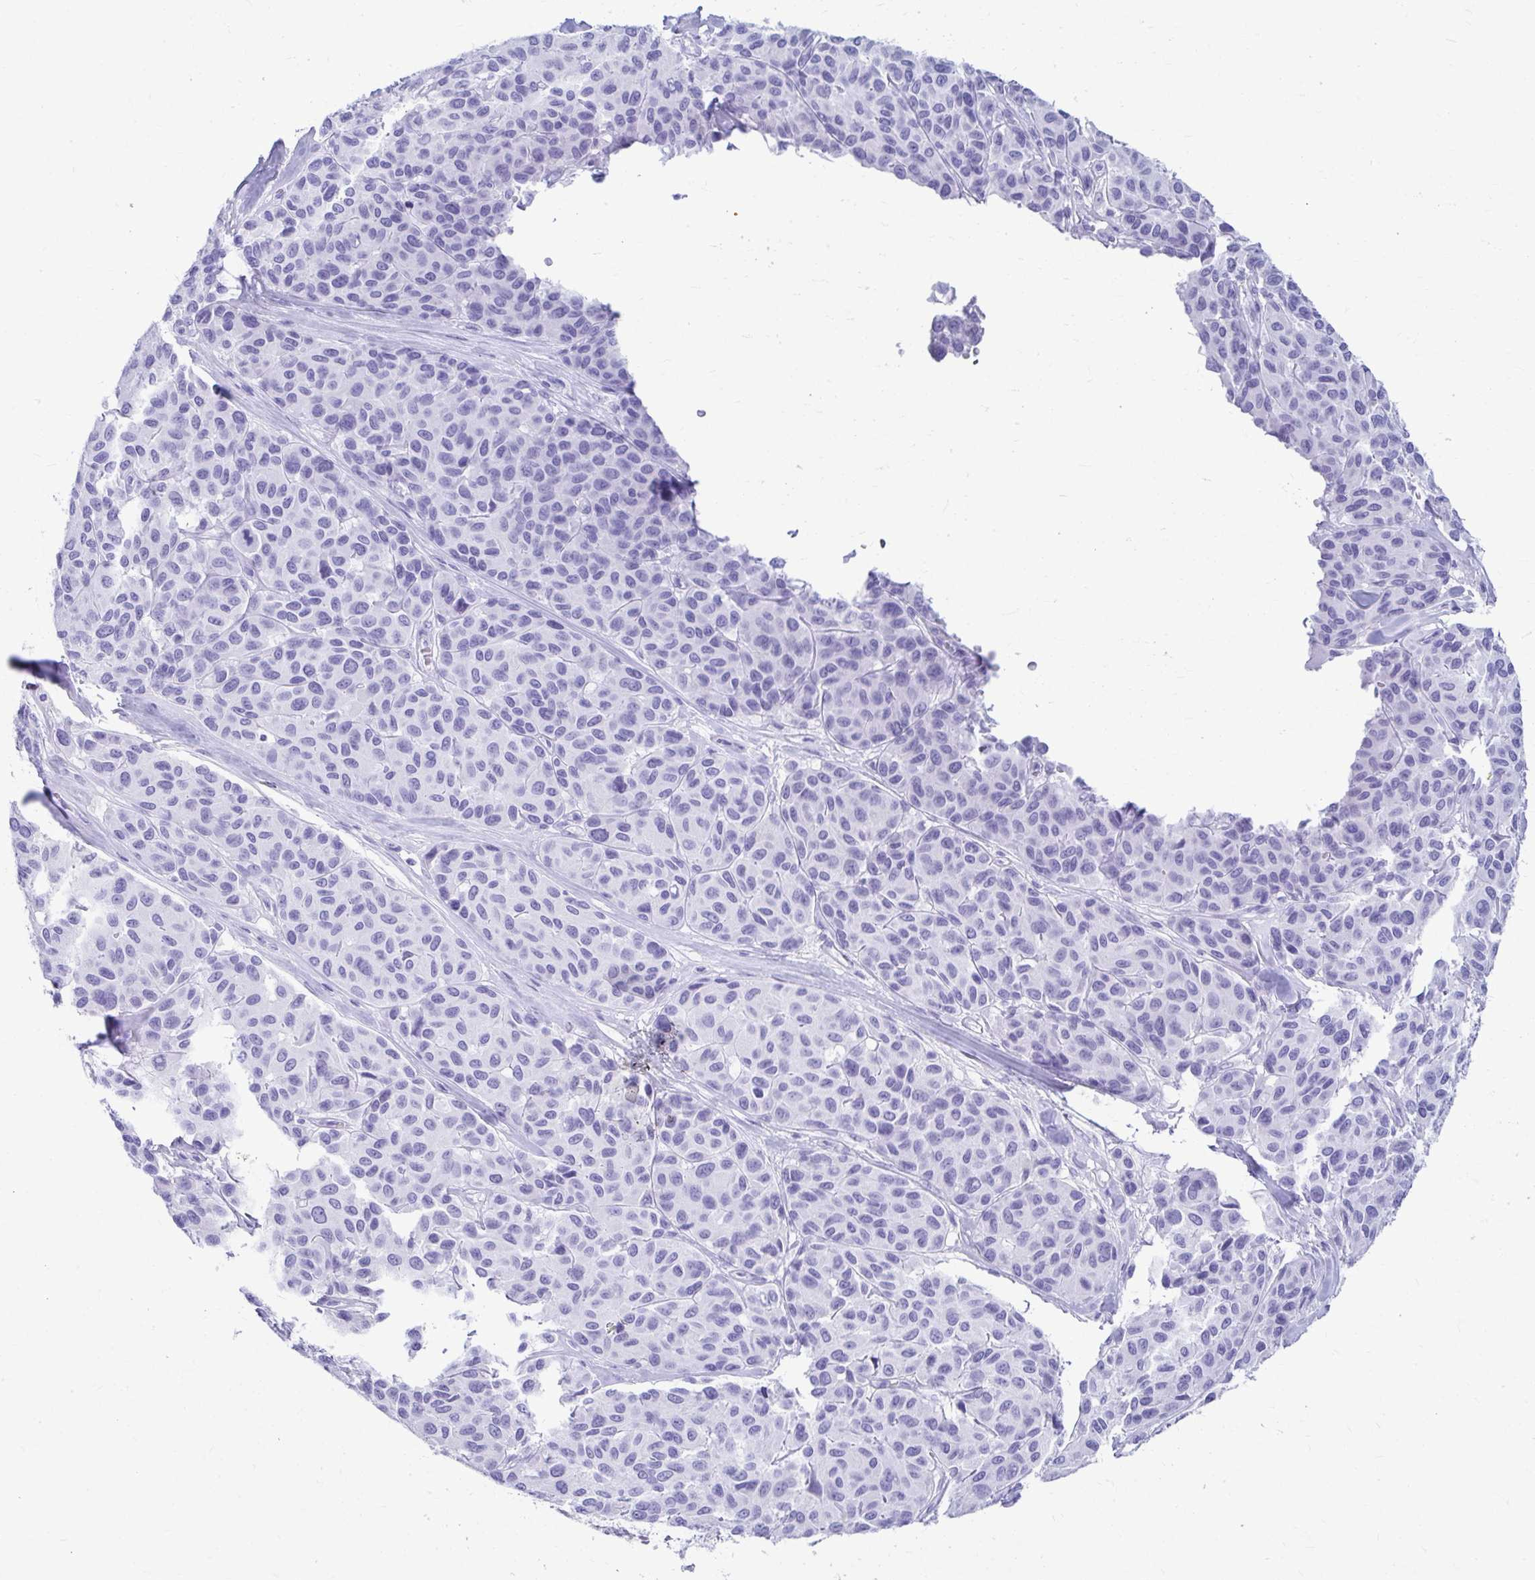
{"staining": {"intensity": "negative", "quantity": "none", "location": "none"}, "tissue": "melanoma", "cell_type": "Tumor cells", "image_type": "cancer", "snomed": [{"axis": "morphology", "description": "Malignant melanoma, NOS"}, {"axis": "topography", "description": "Skin"}], "caption": "This is an immunohistochemistry (IHC) micrograph of melanoma. There is no expression in tumor cells.", "gene": "ATP4B", "patient": {"sex": "female", "age": 66}}